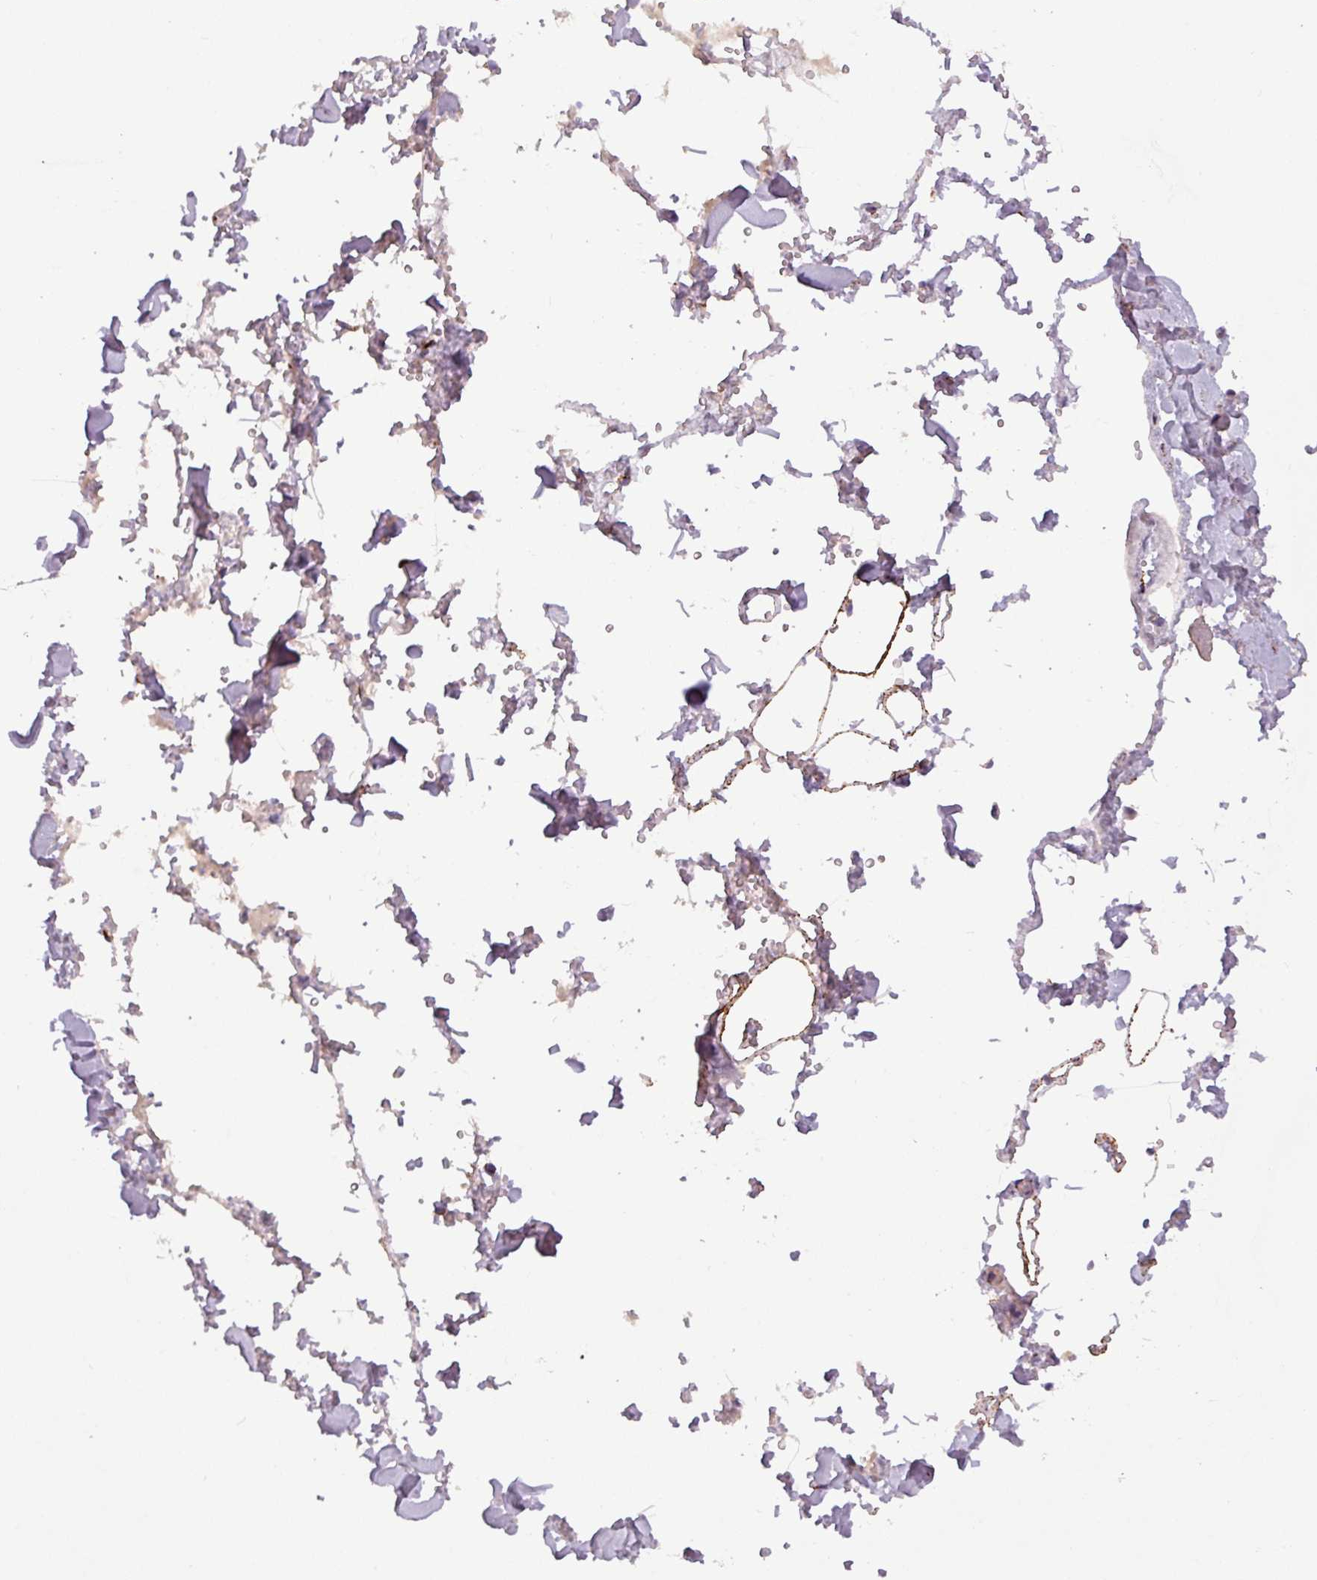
{"staining": {"intensity": "moderate", "quantity": "<25%", "location": "cytoplasmic/membranous"}, "tissue": "adipose tissue", "cell_type": "Adipocytes", "image_type": "normal", "snomed": [{"axis": "morphology", "description": "Normal tissue, NOS"}, {"axis": "topography", "description": "Rectum"}, {"axis": "topography", "description": "Peripheral nerve tissue"}], "caption": "An IHC image of unremarkable tissue is shown. Protein staining in brown labels moderate cytoplasmic/membranous positivity in adipose tissue within adipocytes.", "gene": "ZNF667", "patient": {"sex": "female", "age": 69}}